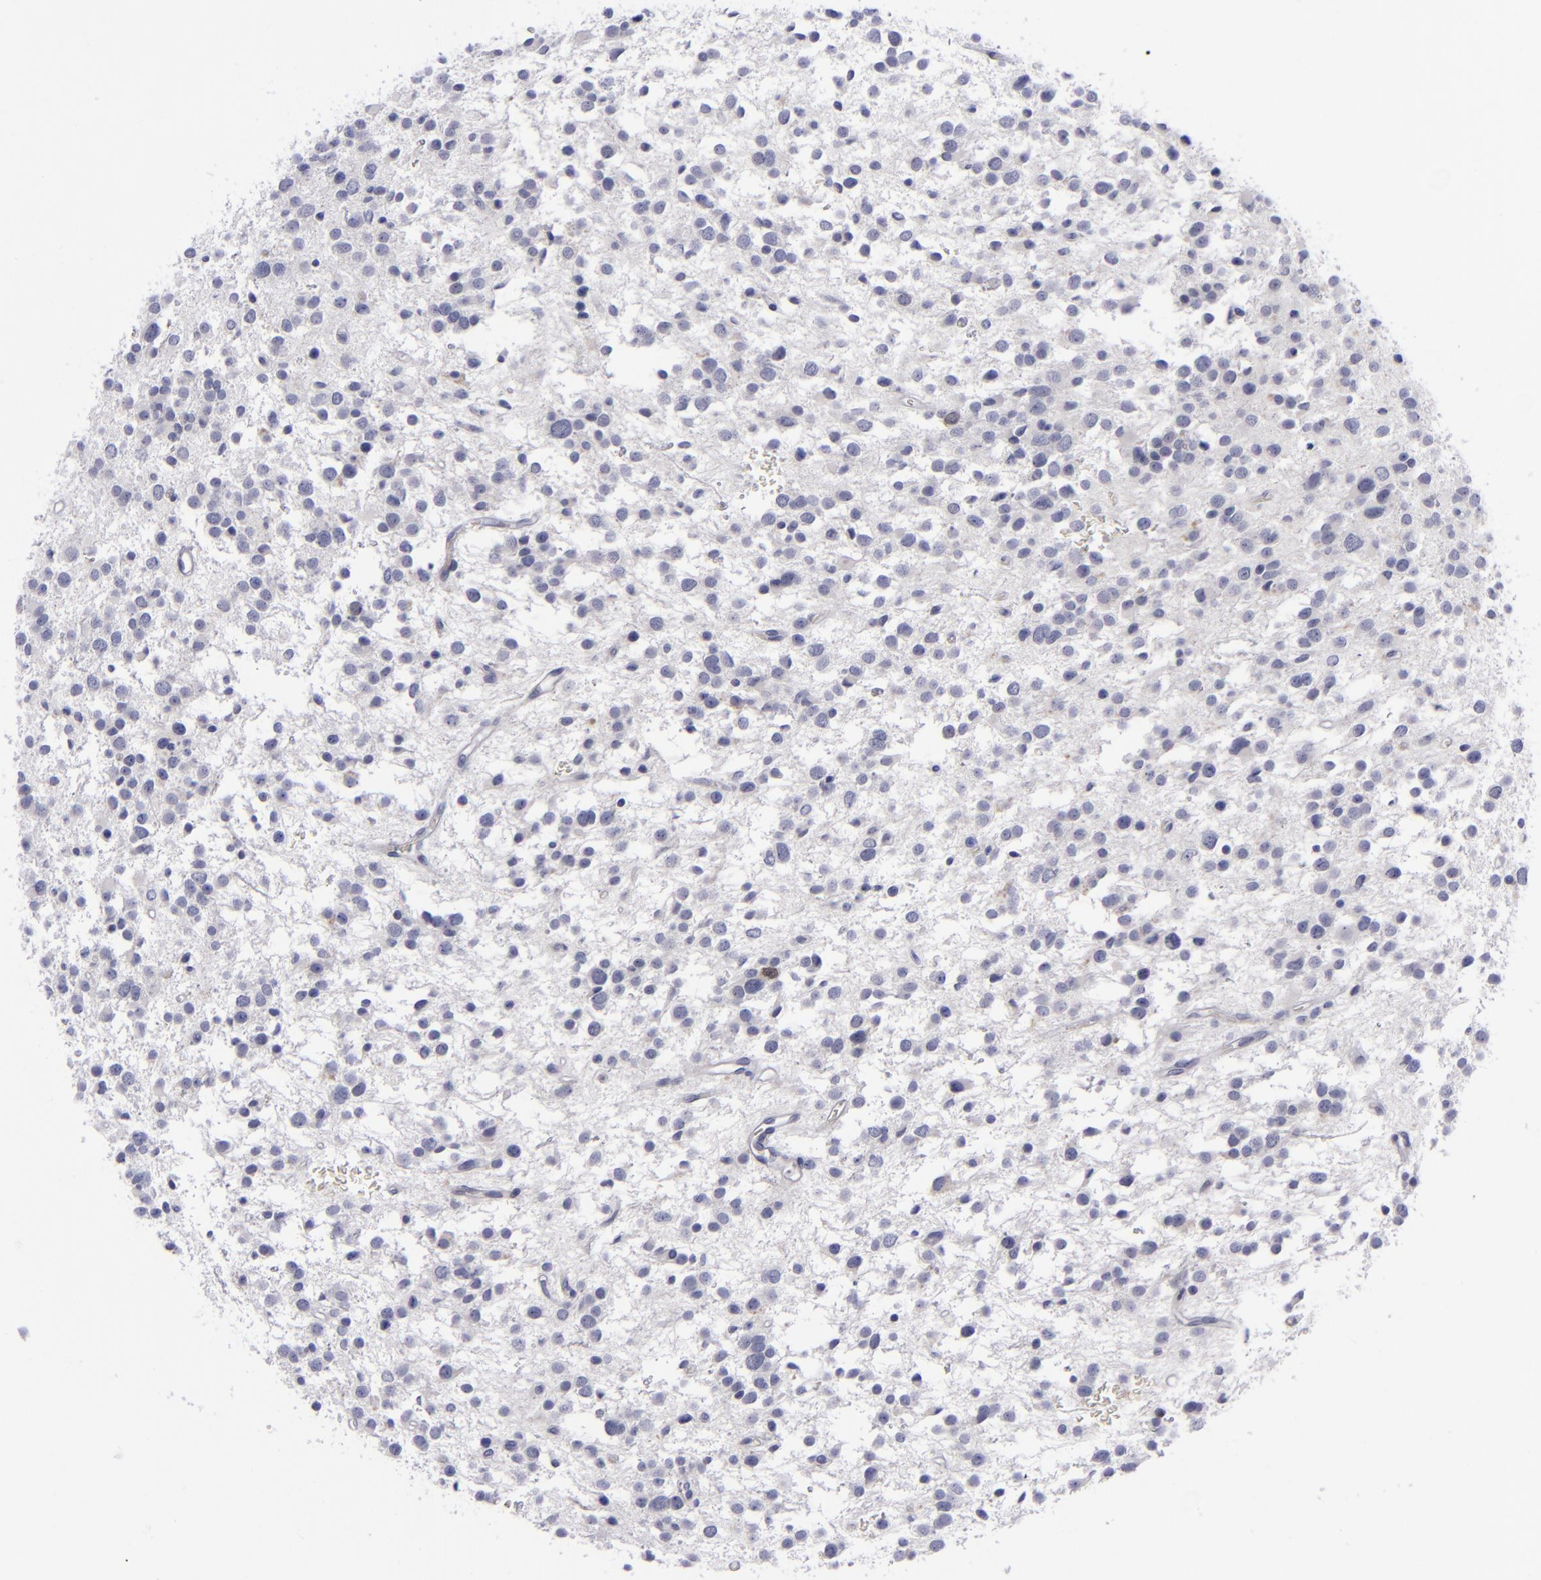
{"staining": {"intensity": "negative", "quantity": "none", "location": "none"}, "tissue": "glioma", "cell_type": "Tumor cells", "image_type": "cancer", "snomed": [{"axis": "morphology", "description": "Glioma, malignant, Low grade"}, {"axis": "topography", "description": "Brain"}], "caption": "Human malignant glioma (low-grade) stained for a protein using immunohistochemistry (IHC) exhibits no expression in tumor cells.", "gene": "AURKA", "patient": {"sex": "female", "age": 36}}